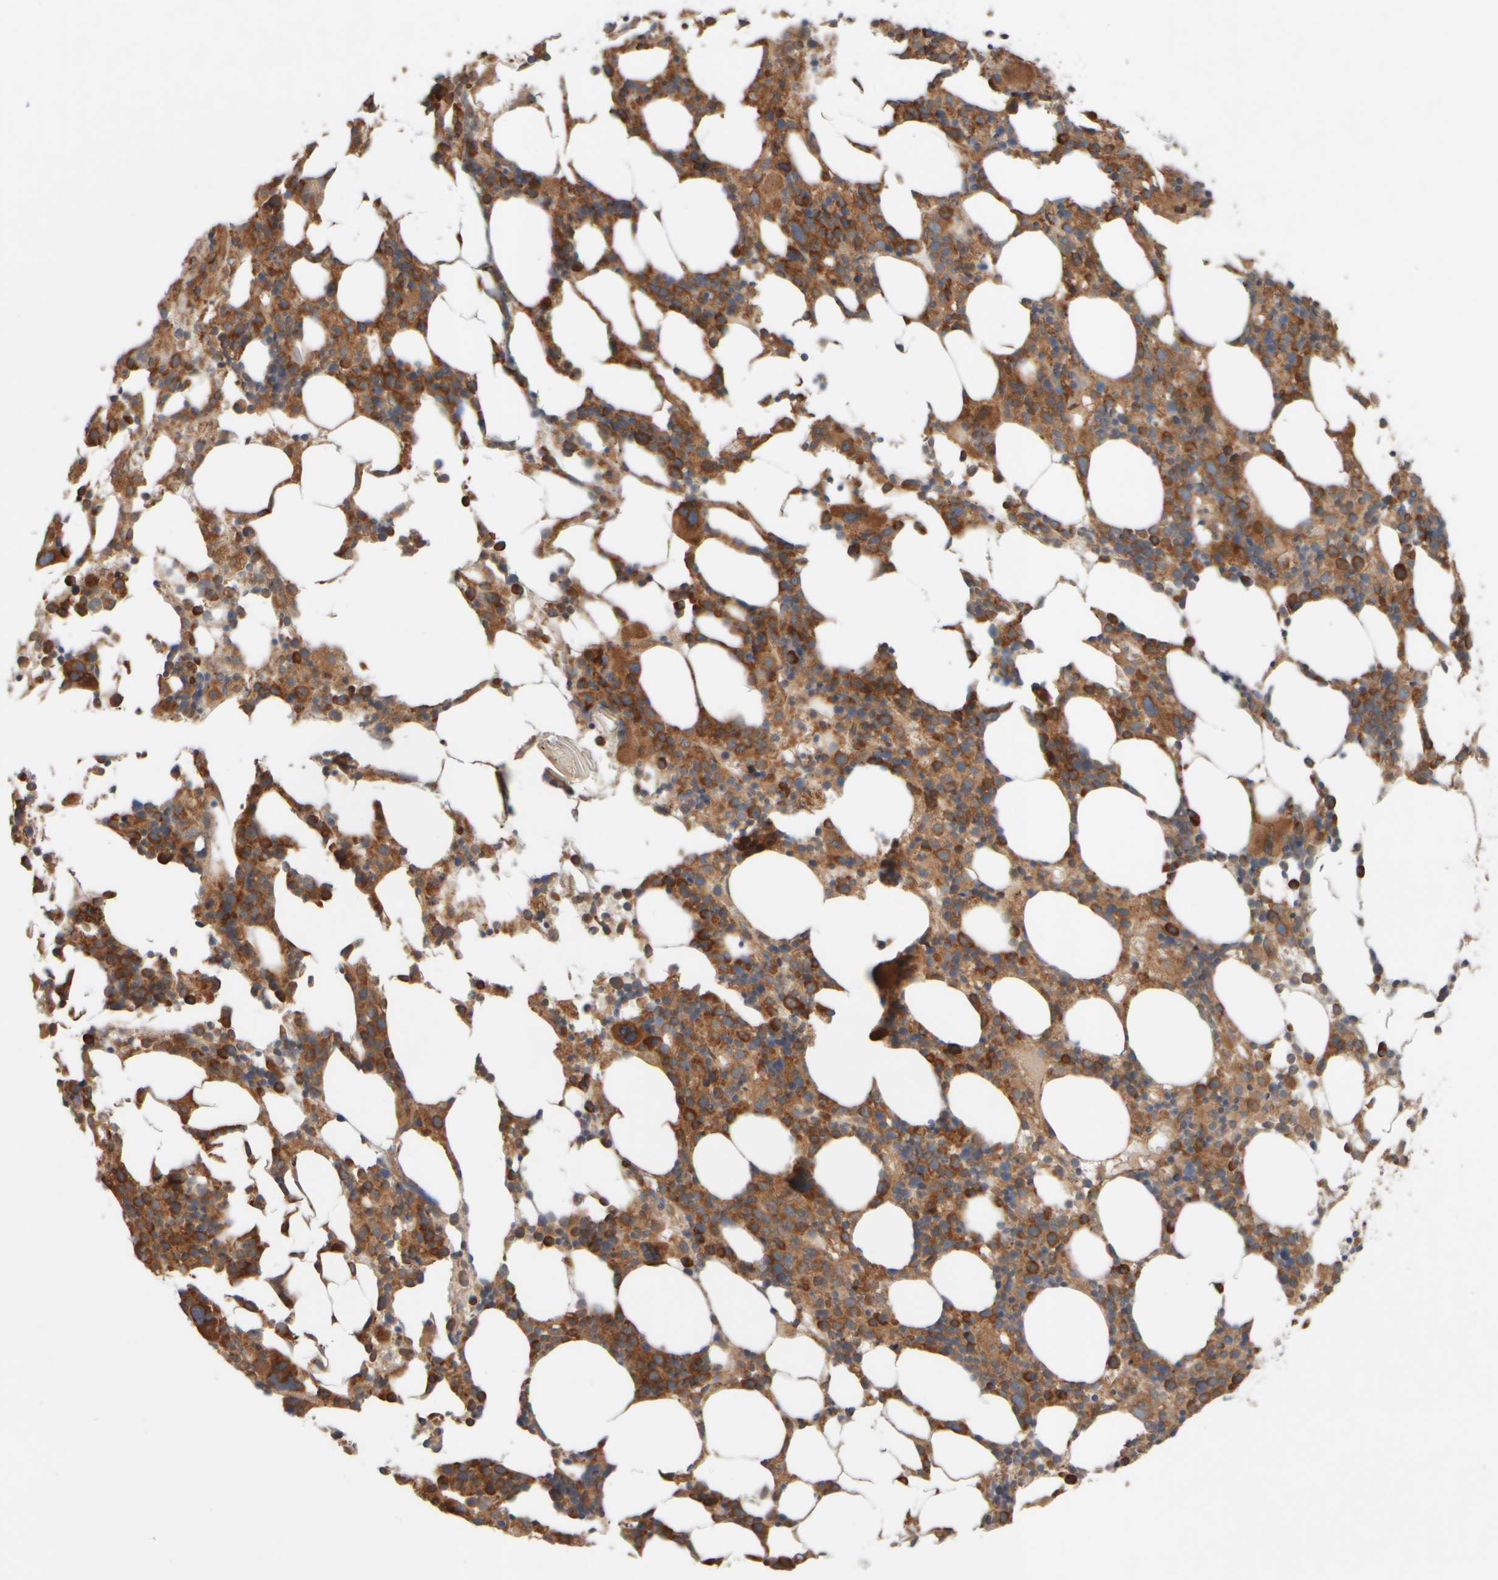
{"staining": {"intensity": "moderate", "quantity": ">75%", "location": "cytoplasmic/membranous"}, "tissue": "bone marrow", "cell_type": "Hematopoietic cells", "image_type": "normal", "snomed": [{"axis": "morphology", "description": "Normal tissue, NOS"}, {"axis": "morphology", "description": "Inflammation, NOS"}, {"axis": "topography", "description": "Bone marrow"}], "caption": "Immunohistochemistry (IHC) of benign human bone marrow exhibits medium levels of moderate cytoplasmic/membranous staining in about >75% of hematopoietic cells. (brown staining indicates protein expression, while blue staining denotes nuclei).", "gene": "EIF2B3", "patient": {"sex": "male", "age": 55}}